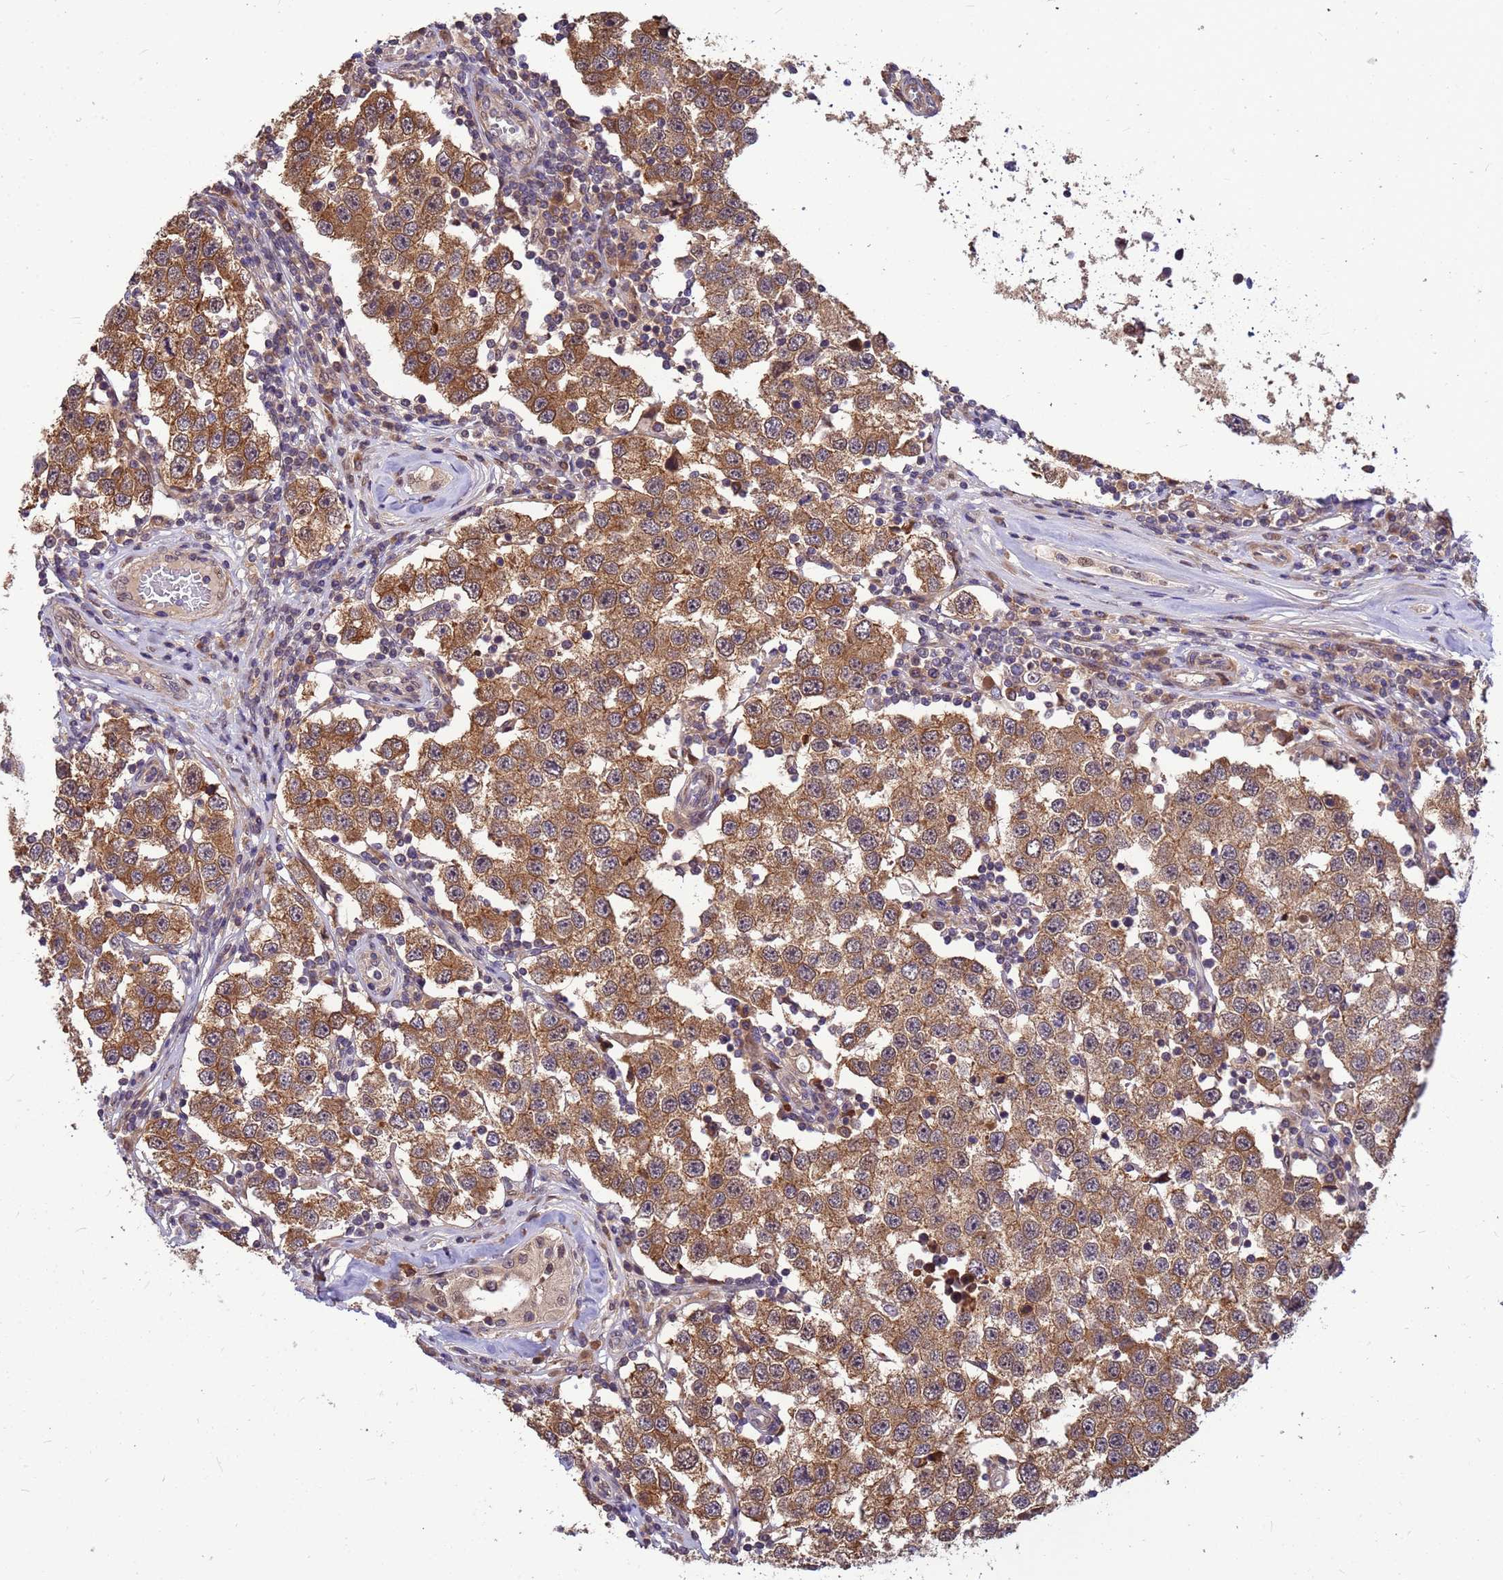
{"staining": {"intensity": "moderate", "quantity": ">75%", "location": "cytoplasmic/membranous"}, "tissue": "testis cancer", "cell_type": "Tumor cells", "image_type": "cancer", "snomed": [{"axis": "morphology", "description": "Seminoma, NOS"}, {"axis": "topography", "description": "Testis"}], "caption": "High-power microscopy captured an IHC micrograph of testis cancer, revealing moderate cytoplasmic/membranous expression in approximately >75% of tumor cells.", "gene": "DUS4L", "patient": {"sex": "male", "age": 34}}